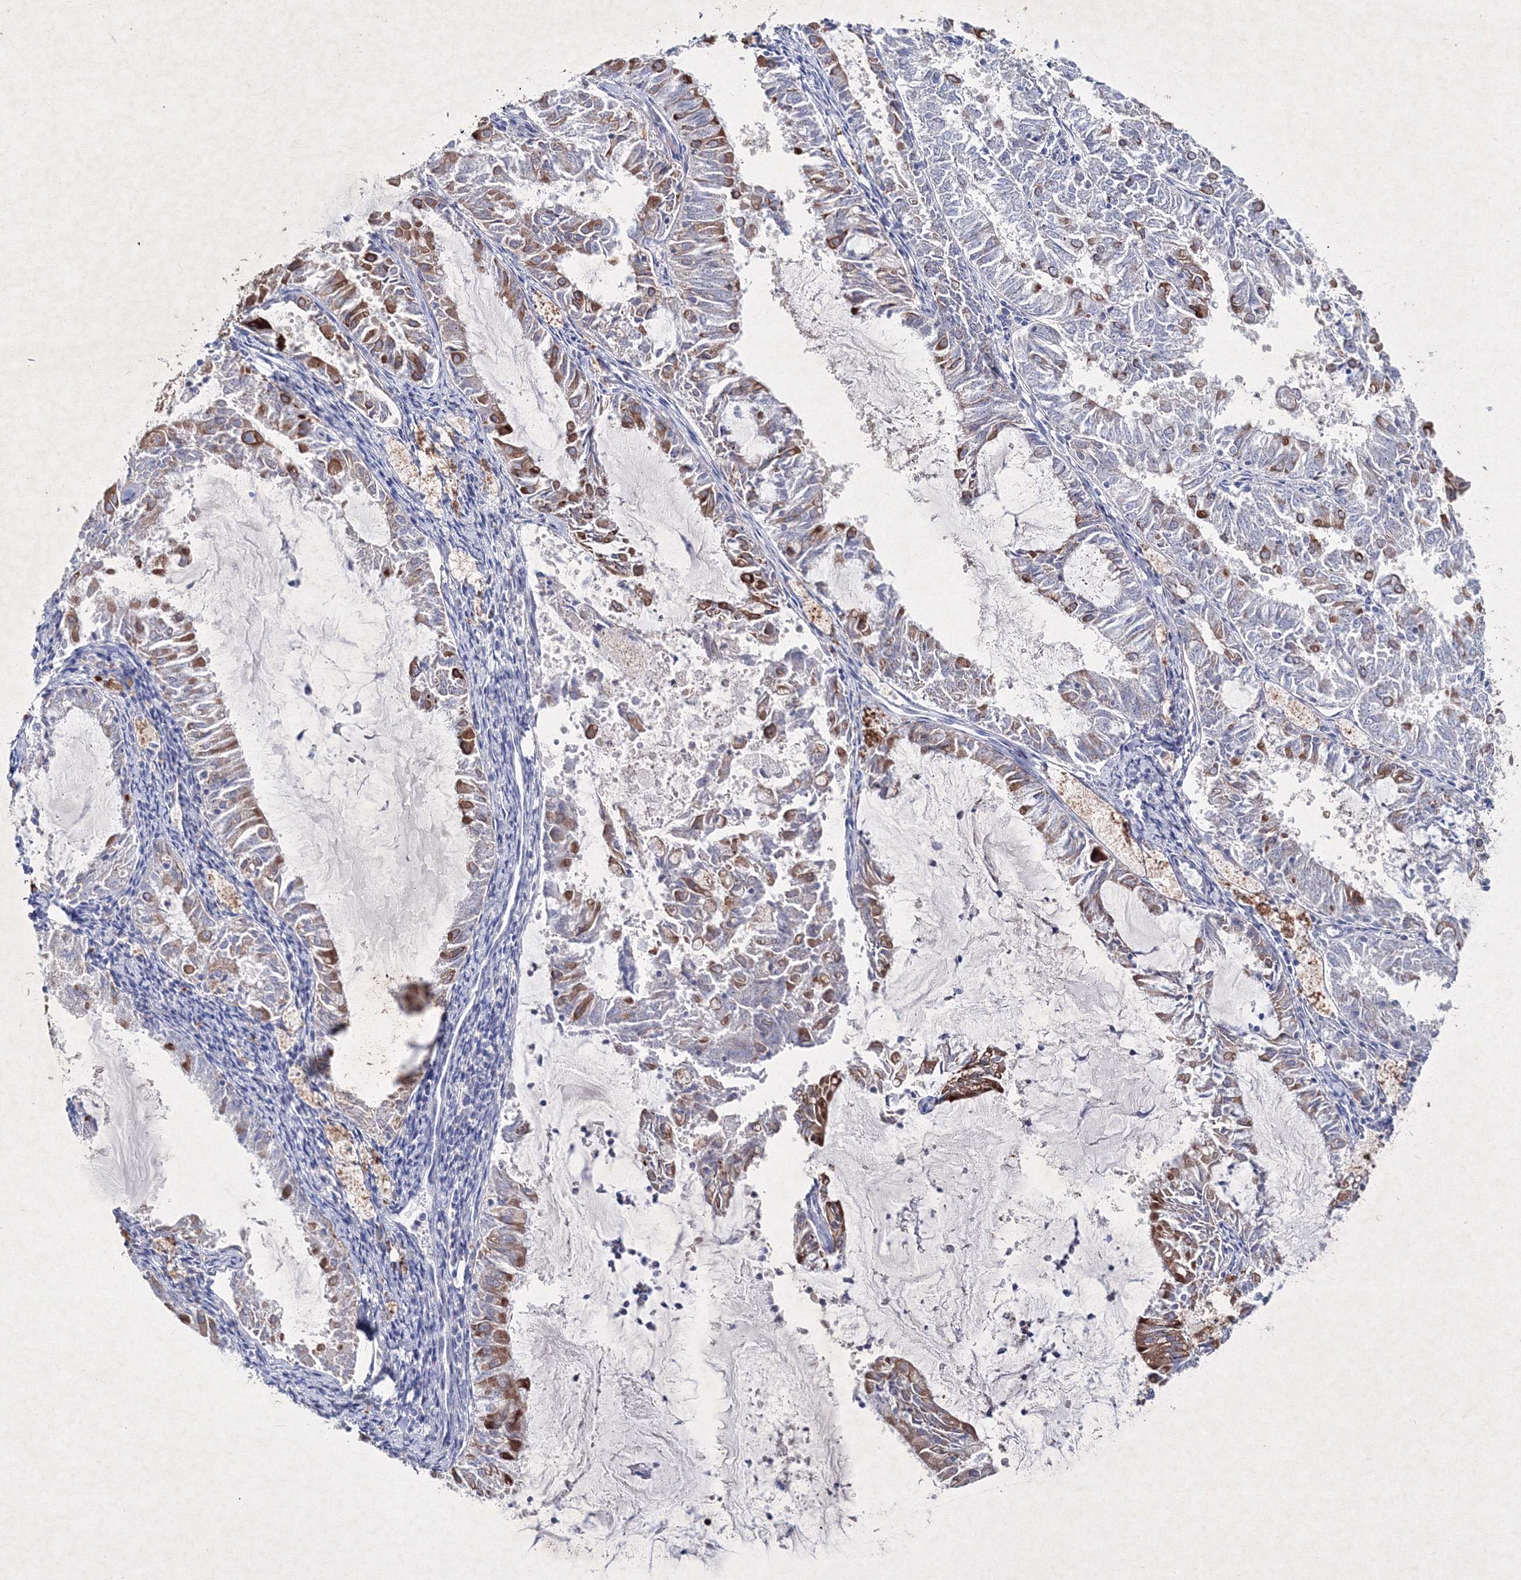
{"staining": {"intensity": "moderate", "quantity": "25%-75%", "location": "cytoplasmic/membranous"}, "tissue": "endometrial cancer", "cell_type": "Tumor cells", "image_type": "cancer", "snomed": [{"axis": "morphology", "description": "Adenocarcinoma, NOS"}, {"axis": "topography", "description": "Endometrium"}], "caption": "Brown immunohistochemical staining in endometrial cancer exhibits moderate cytoplasmic/membranous positivity in about 25%-75% of tumor cells.", "gene": "SMIM29", "patient": {"sex": "female", "age": 57}}